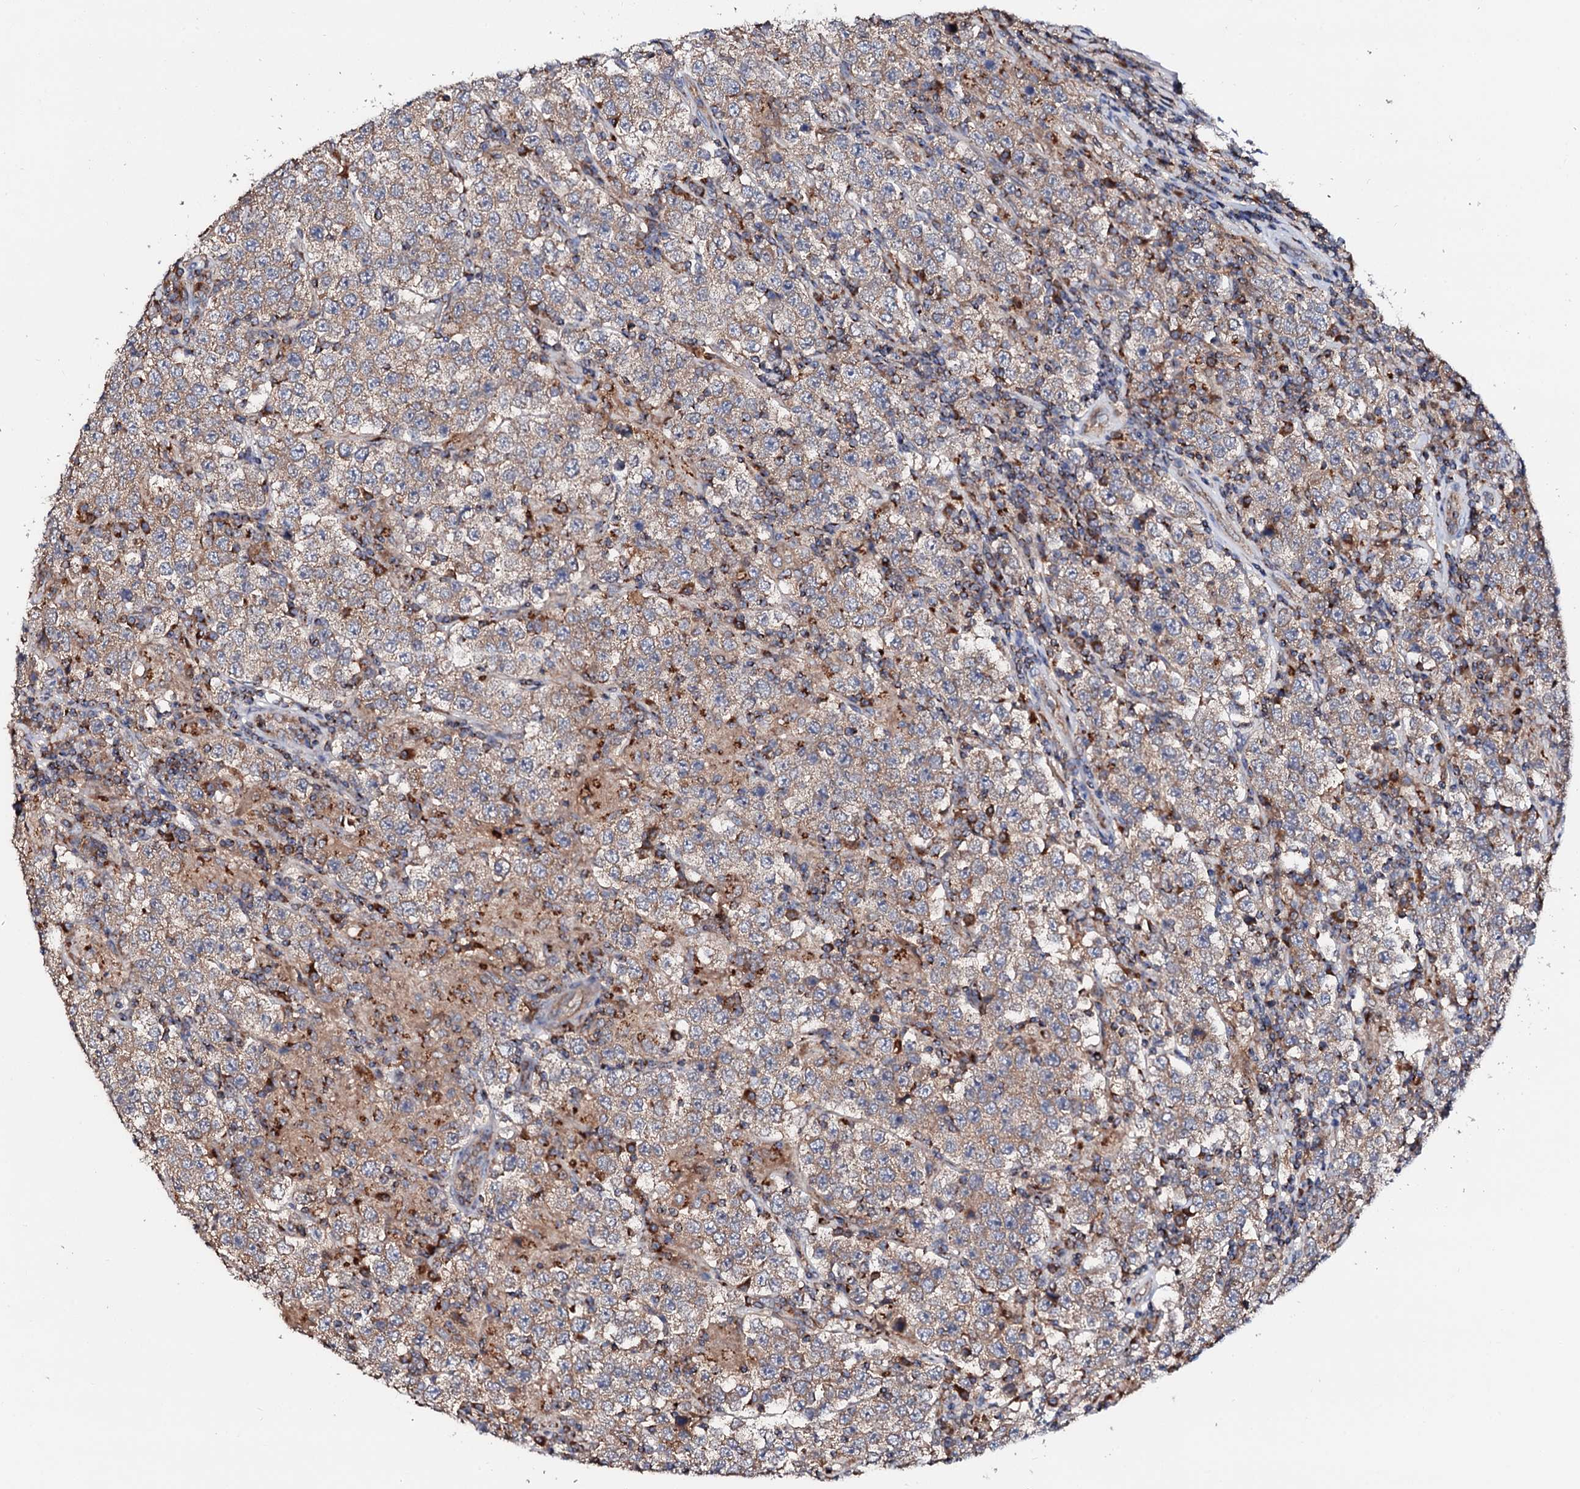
{"staining": {"intensity": "moderate", "quantity": "25%-75%", "location": "cytoplasmic/membranous"}, "tissue": "testis cancer", "cell_type": "Tumor cells", "image_type": "cancer", "snomed": [{"axis": "morphology", "description": "Normal tissue, NOS"}, {"axis": "morphology", "description": "Urothelial carcinoma, High grade"}, {"axis": "morphology", "description": "Seminoma, NOS"}, {"axis": "morphology", "description": "Carcinoma, Embryonal, NOS"}, {"axis": "topography", "description": "Urinary bladder"}, {"axis": "topography", "description": "Testis"}], "caption": "There is medium levels of moderate cytoplasmic/membranous positivity in tumor cells of testis urothelial carcinoma (high-grade), as demonstrated by immunohistochemical staining (brown color).", "gene": "ST3GAL1", "patient": {"sex": "male", "age": 41}}